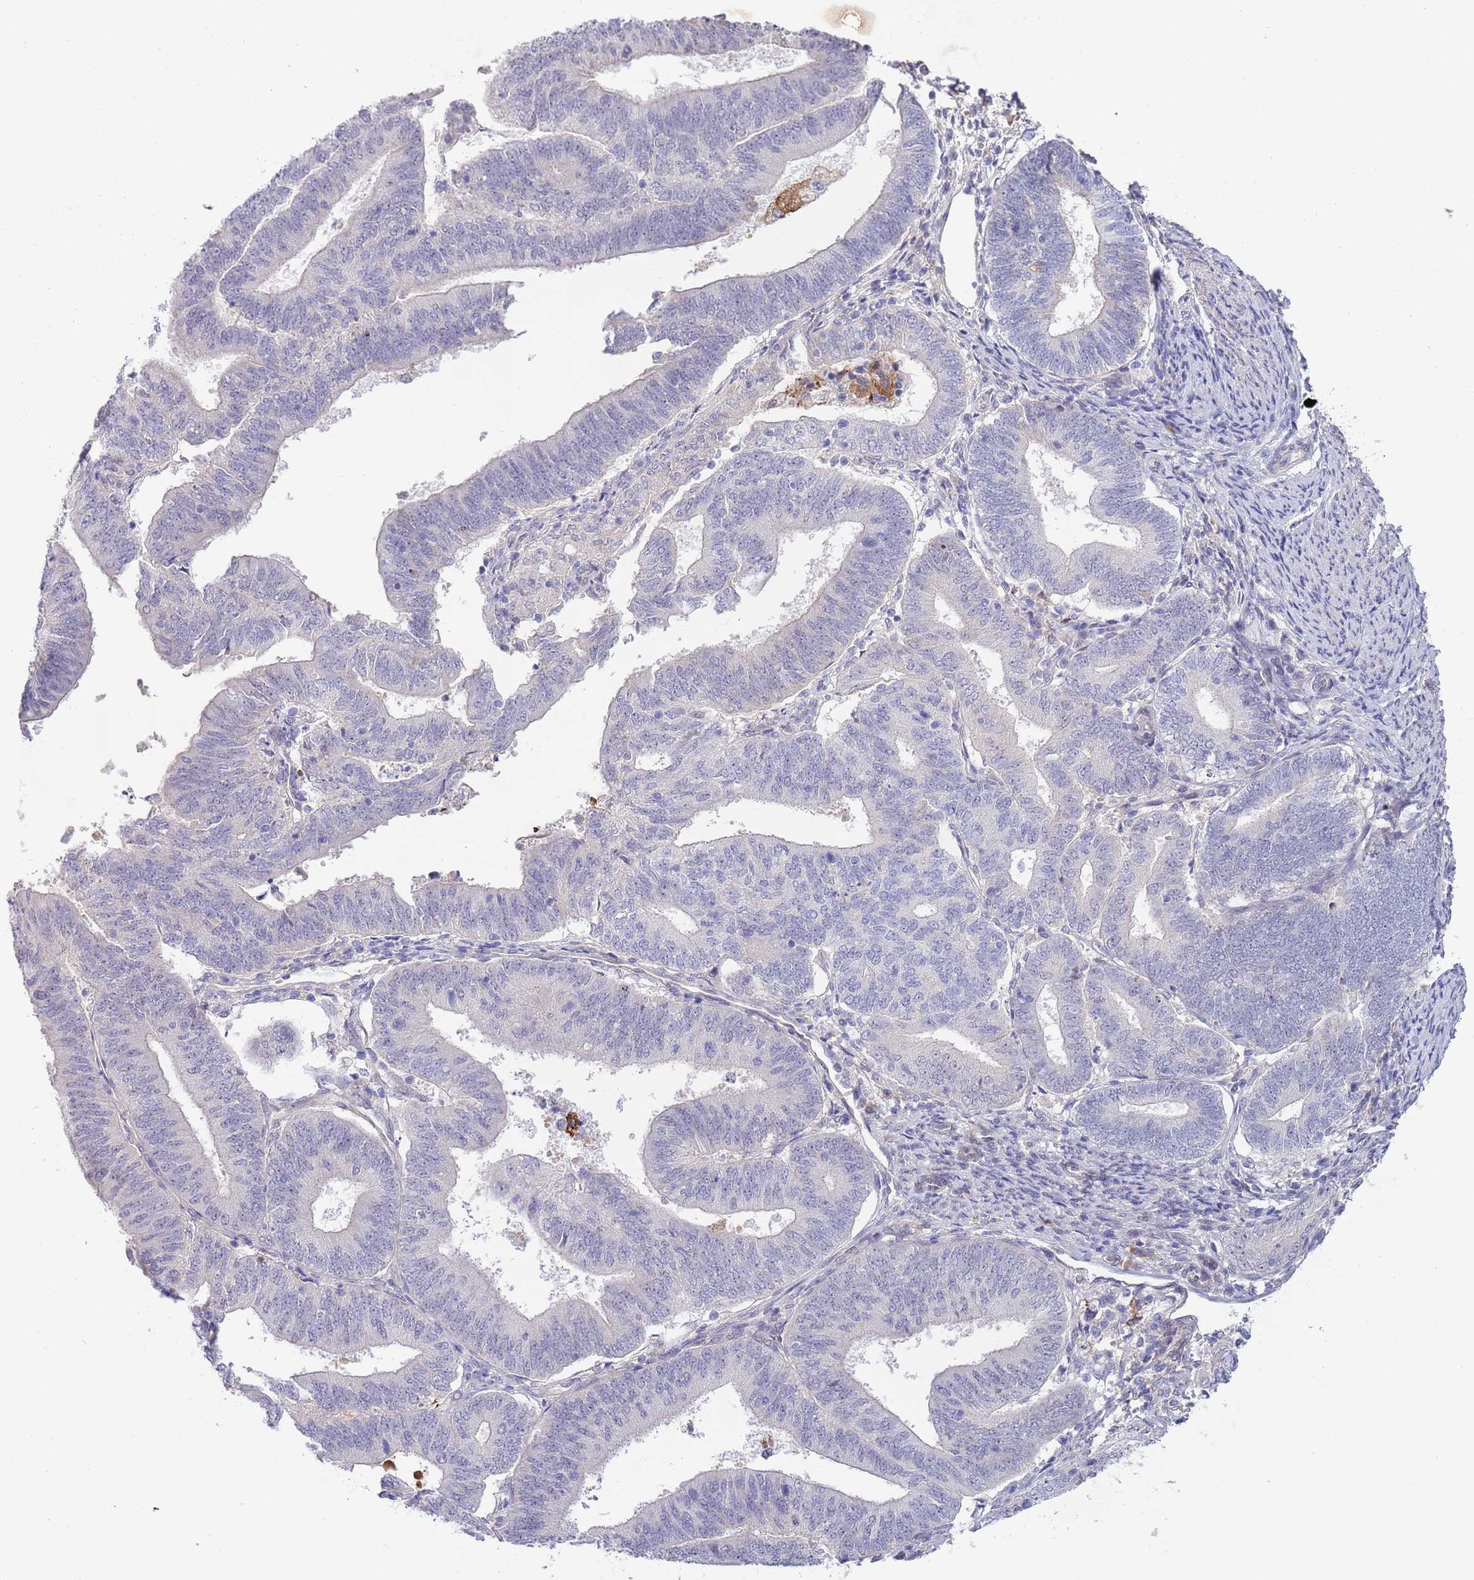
{"staining": {"intensity": "negative", "quantity": "none", "location": "none"}, "tissue": "endometrial cancer", "cell_type": "Tumor cells", "image_type": "cancer", "snomed": [{"axis": "morphology", "description": "Adenocarcinoma, NOS"}, {"axis": "topography", "description": "Endometrium"}], "caption": "High power microscopy histopathology image of an IHC photomicrograph of endometrial adenocarcinoma, revealing no significant staining in tumor cells.", "gene": "NLRP6", "patient": {"sex": "female", "age": 70}}